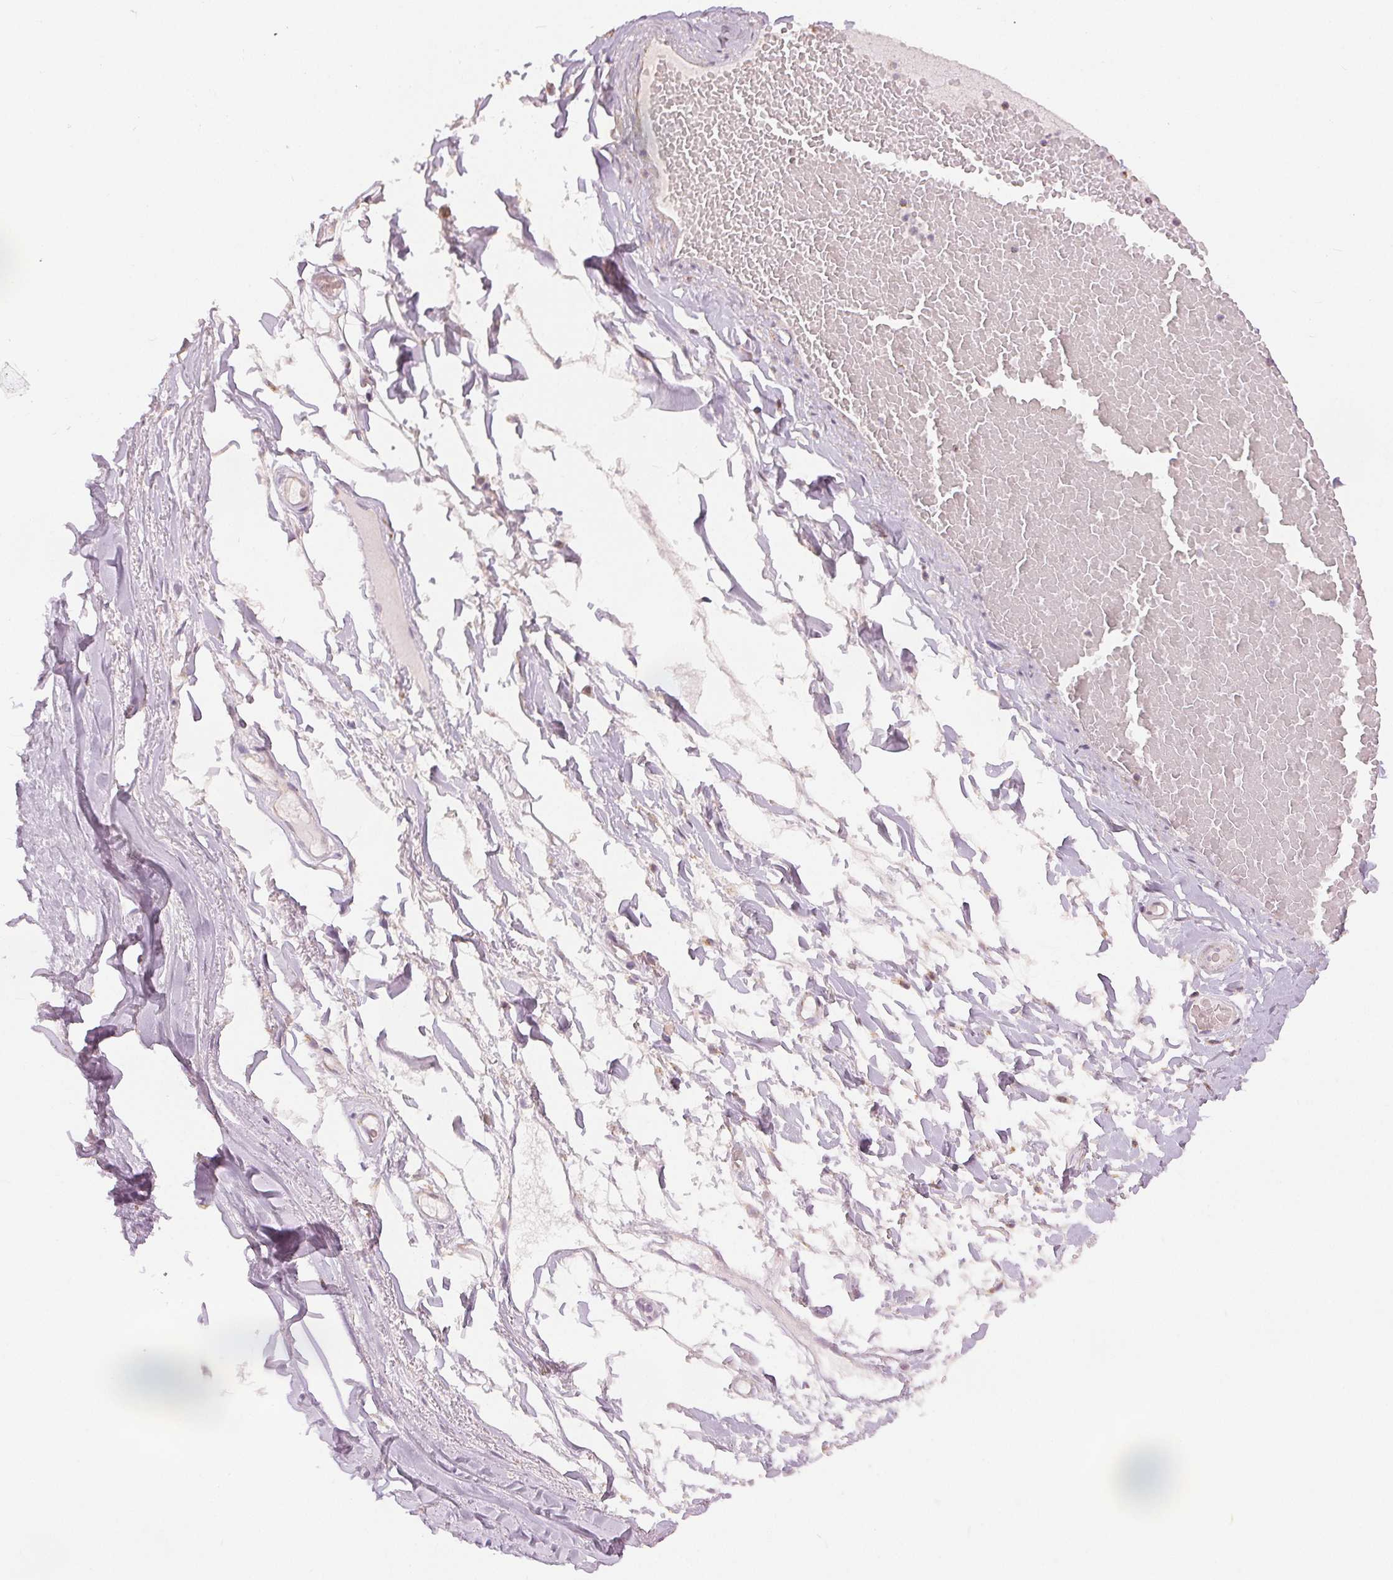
{"staining": {"intensity": "moderate", "quantity": "<25%", "location": "cytoplasmic/membranous"}, "tissue": "adipose tissue", "cell_type": "Adipocytes", "image_type": "normal", "snomed": [{"axis": "morphology", "description": "Normal tissue, NOS"}, {"axis": "topography", "description": "Lymph node"}, {"axis": "topography", "description": "Cartilage tissue"}, {"axis": "topography", "description": "Nasopharynx"}], "caption": "Immunohistochemistry (IHC) micrograph of normal adipose tissue: human adipose tissue stained using immunohistochemistry (IHC) exhibits low levels of moderate protein expression localized specifically in the cytoplasmic/membranous of adipocytes, appearing as a cytoplasmic/membranous brown color.", "gene": "SDHB", "patient": {"sex": "male", "age": 63}}